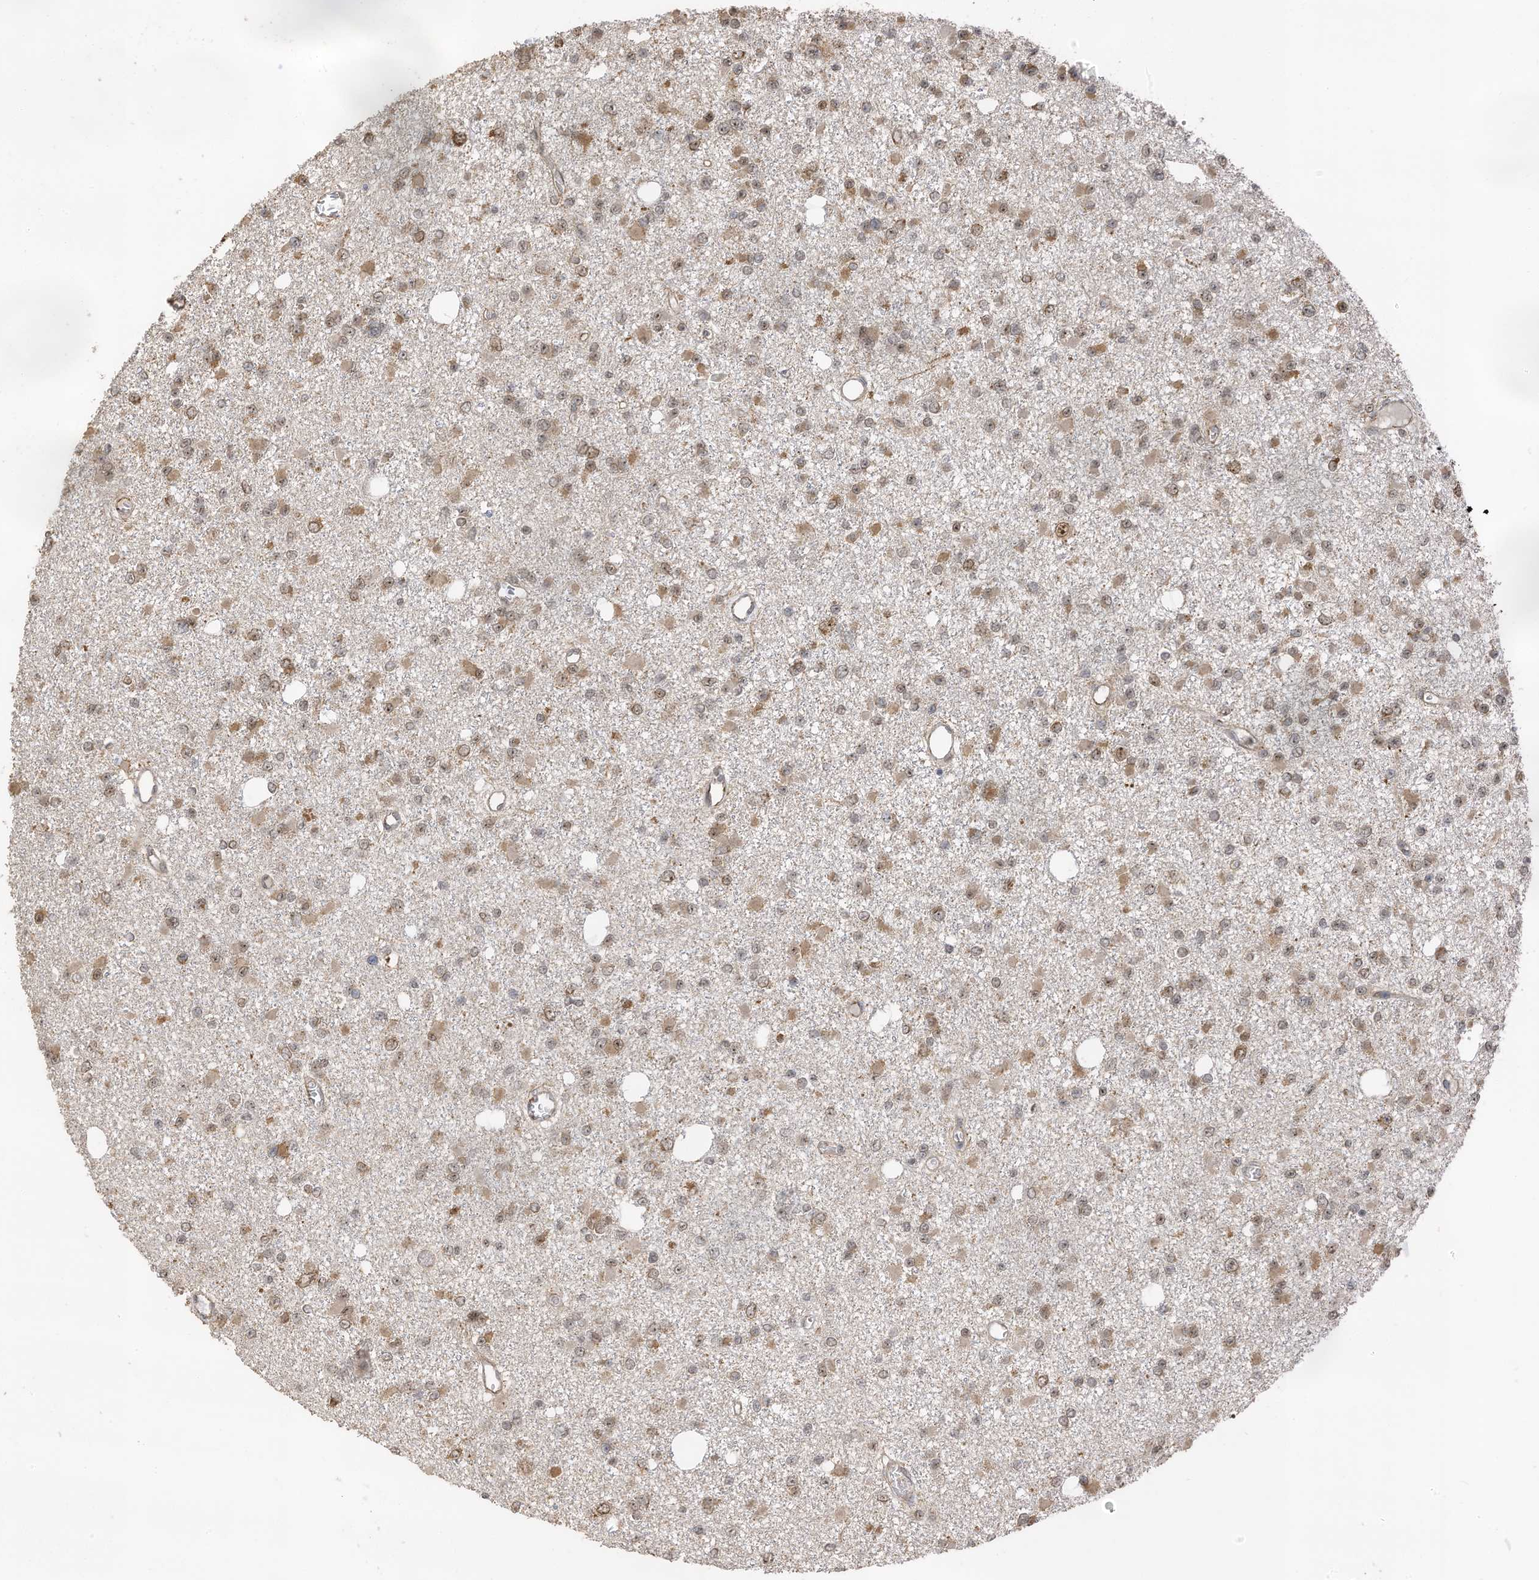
{"staining": {"intensity": "moderate", "quantity": ">75%", "location": "cytoplasmic/membranous,nuclear"}, "tissue": "glioma", "cell_type": "Tumor cells", "image_type": "cancer", "snomed": [{"axis": "morphology", "description": "Glioma, malignant, Low grade"}, {"axis": "topography", "description": "Brain"}], "caption": "Approximately >75% of tumor cells in human malignant glioma (low-grade) exhibit moderate cytoplasmic/membranous and nuclear protein staining as visualized by brown immunohistochemical staining.", "gene": "ERLEC1", "patient": {"sex": "female", "age": 22}}